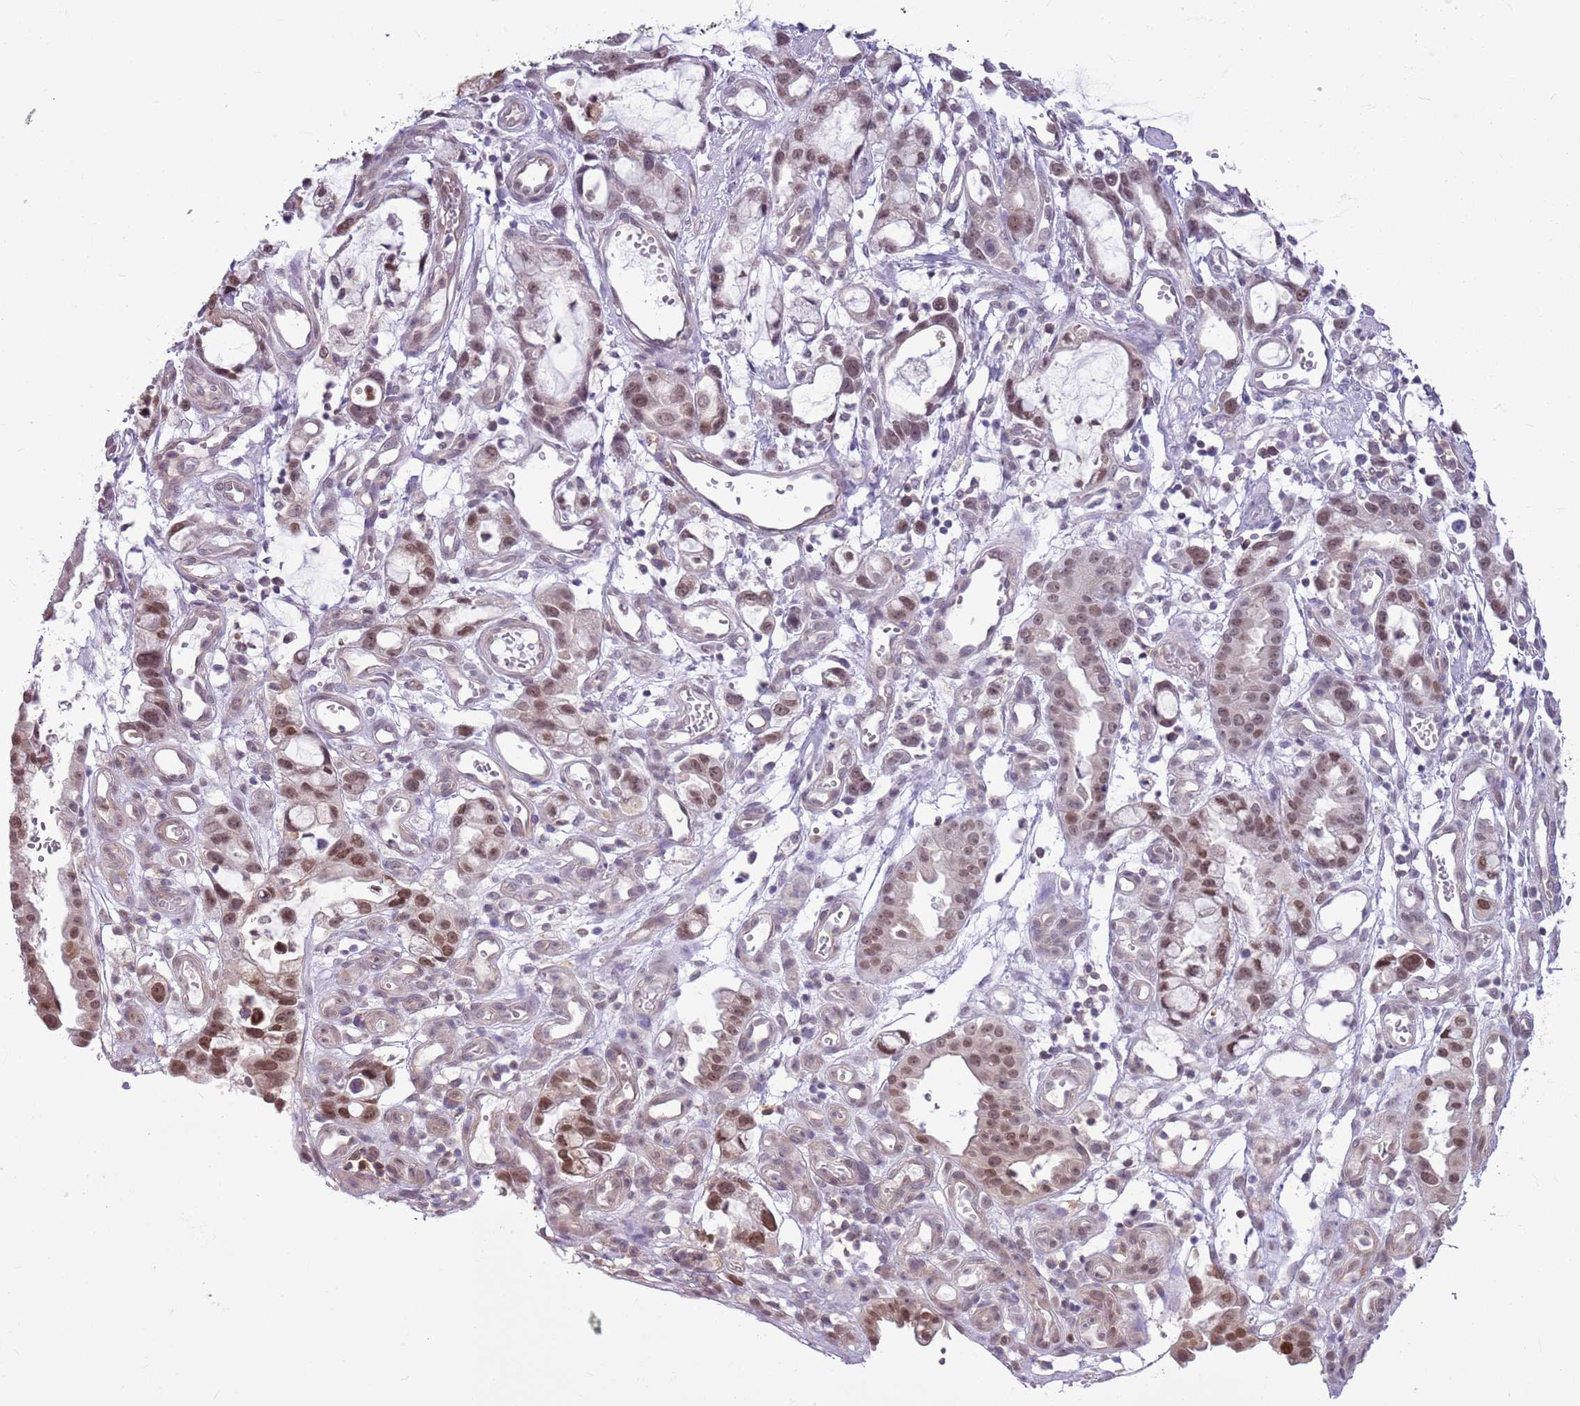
{"staining": {"intensity": "moderate", "quantity": ">75%", "location": "nuclear"}, "tissue": "stomach cancer", "cell_type": "Tumor cells", "image_type": "cancer", "snomed": [{"axis": "morphology", "description": "Adenocarcinoma, NOS"}, {"axis": "topography", "description": "Stomach"}], "caption": "Immunohistochemistry (IHC) micrograph of stomach cancer stained for a protein (brown), which displays medium levels of moderate nuclear expression in approximately >75% of tumor cells.", "gene": "DHX32", "patient": {"sex": "male", "age": 55}}